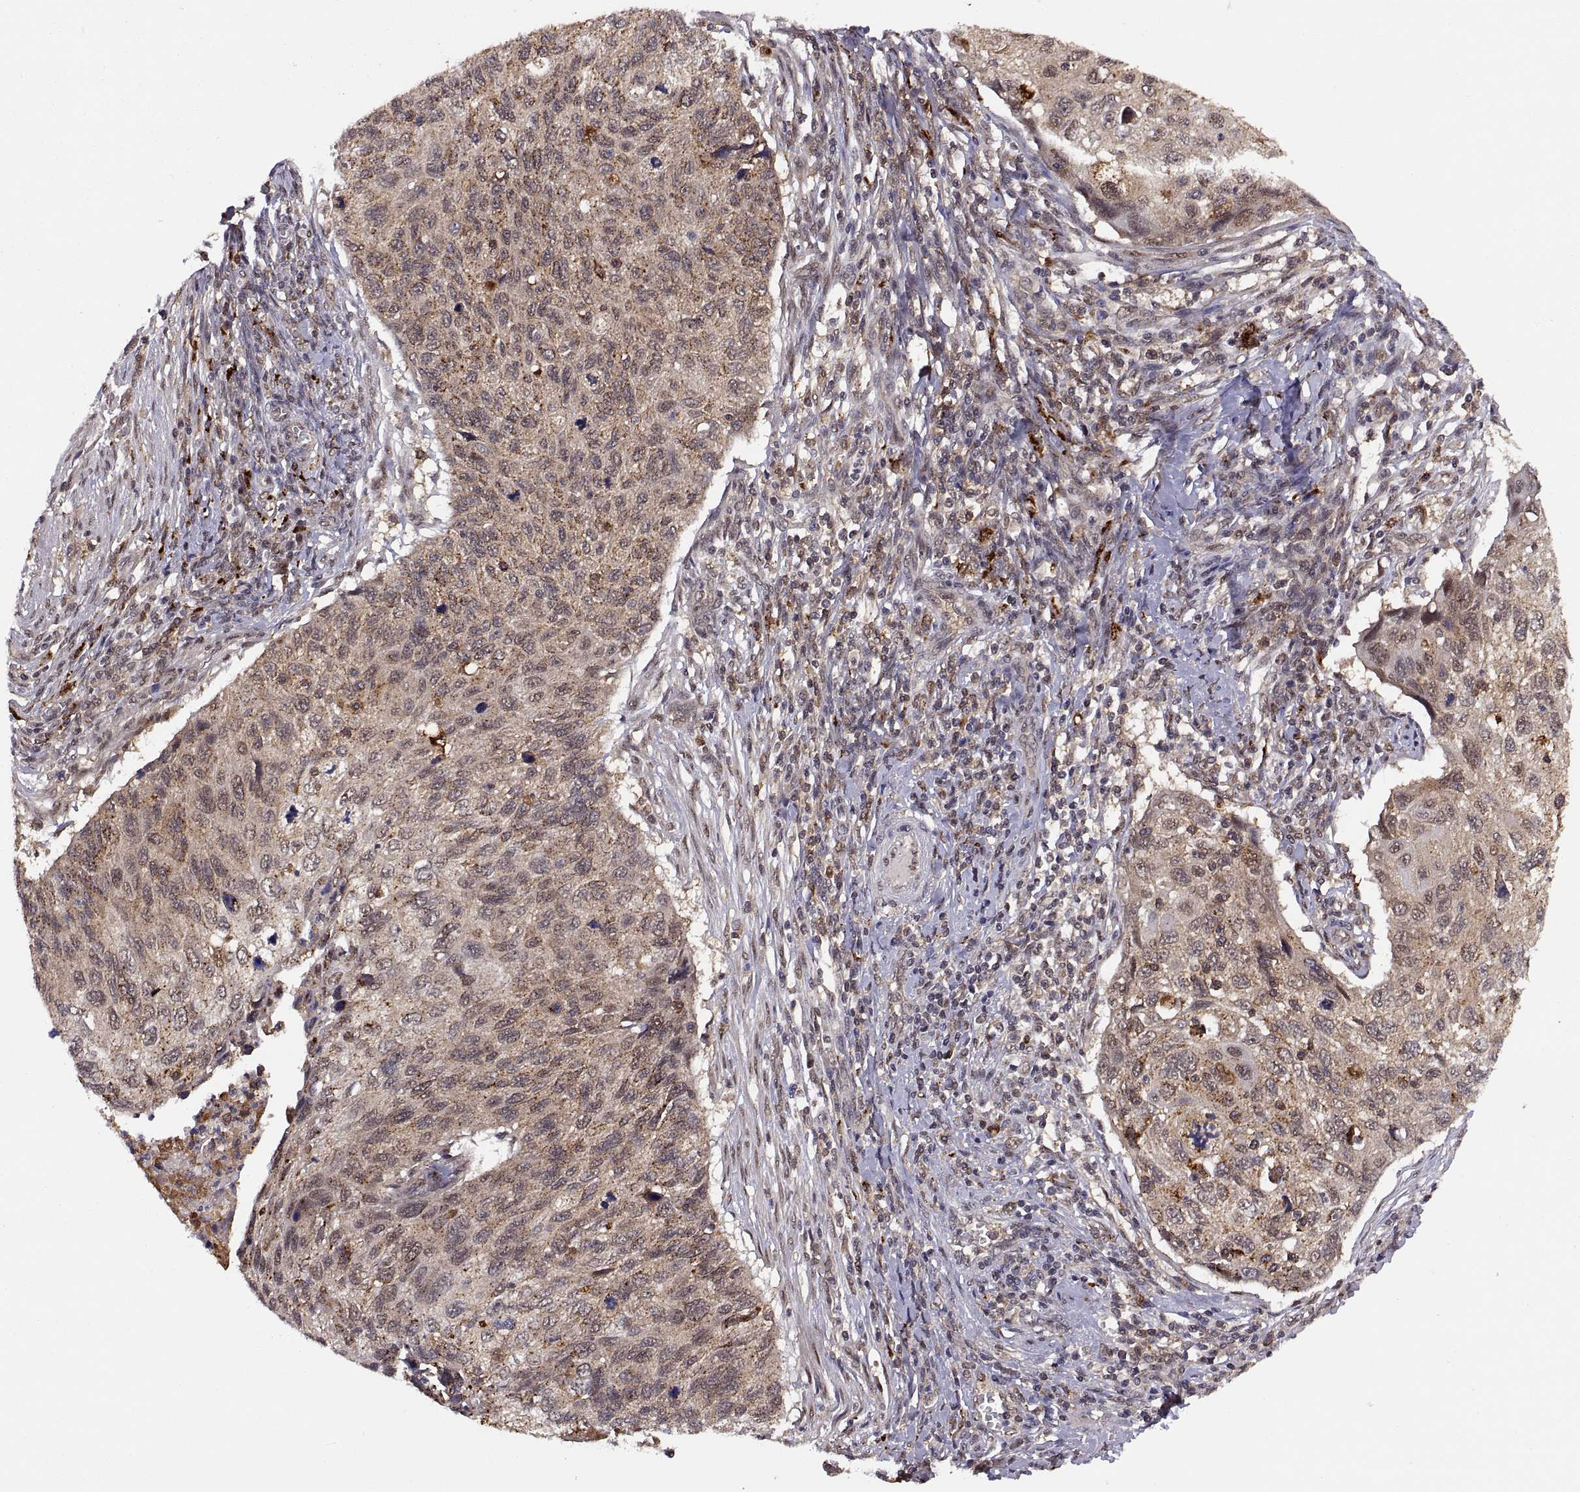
{"staining": {"intensity": "weak", "quantity": ">75%", "location": "cytoplasmic/membranous"}, "tissue": "cervical cancer", "cell_type": "Tumor cells", "image_type": "cancer", "snomed": [{"axis": "morphology", "description": "Squamous cell carcinoma, NOS"}, {"axis": "topography", "description": "Cervix"}], "caption": "Immunohistochemistry image of neoplastic tissue: cervical cancer (squamous cell carcinoma) stained using IHC demonstrates low levels of weak protein expression localized specifically in the cytoplasmic/membranous of tumor cells, appearing as a cytoplasmic/membranous brown color.", "gene": "PSMC2", "patient": {"sex": "female", "age": 70}}